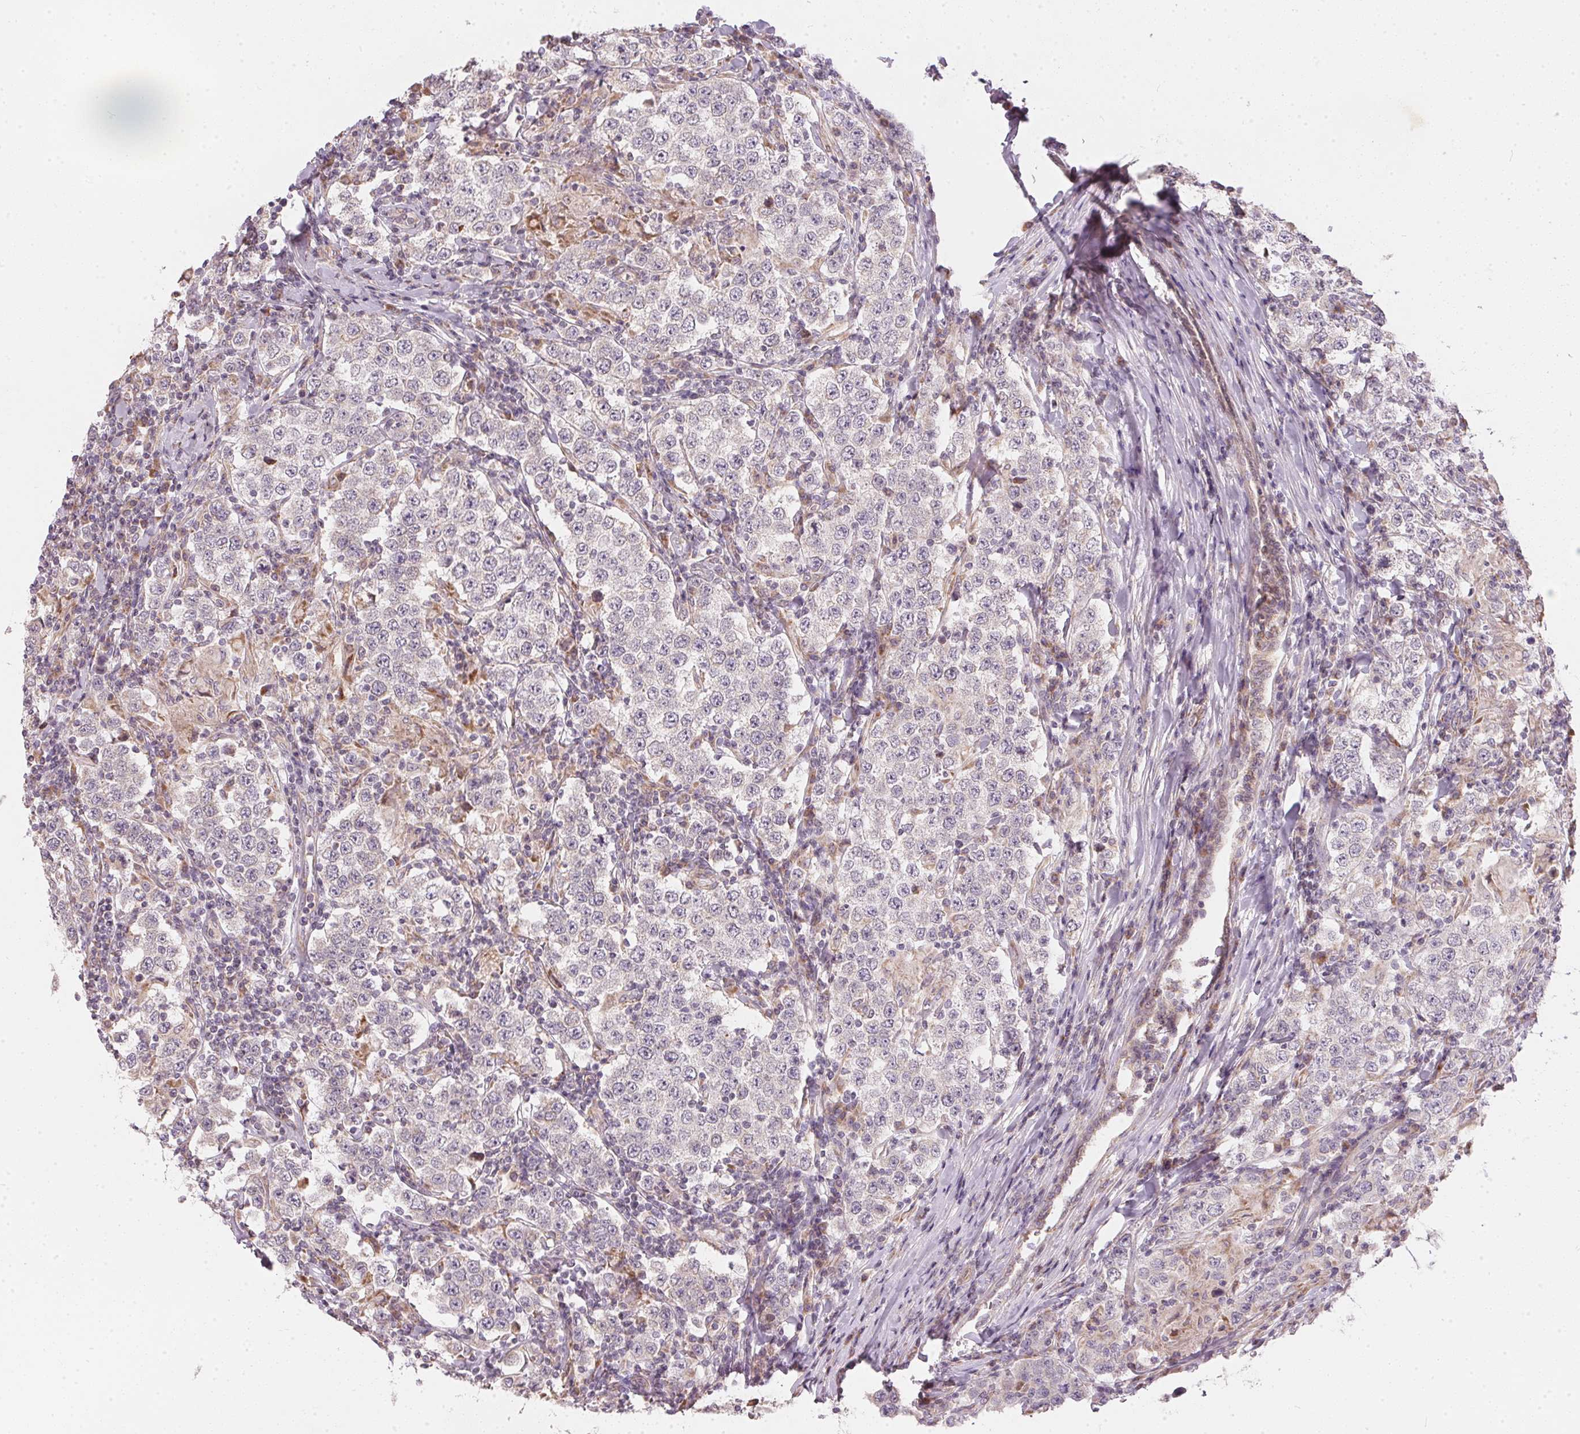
{"staining": {"intensity": "negative", "quantity": "none", "location": "none"}, "tissue": "testis cancer", "cell_type": "Tumor cells", "image_type": "cancer", "snomed": [{"axis": "morphology", "description": "Seminoma, NOS"}, {"axis": "morphology", "description": "Carcinoma, Embryonal, NOS"}, {"axis": "topography", "description": "Testis"}], "caption": "The micrograph displays no staining of tumor cells in testis cancer.", "gene": "VWA5B2", "patient": {"sex": "male", "age": 41}}